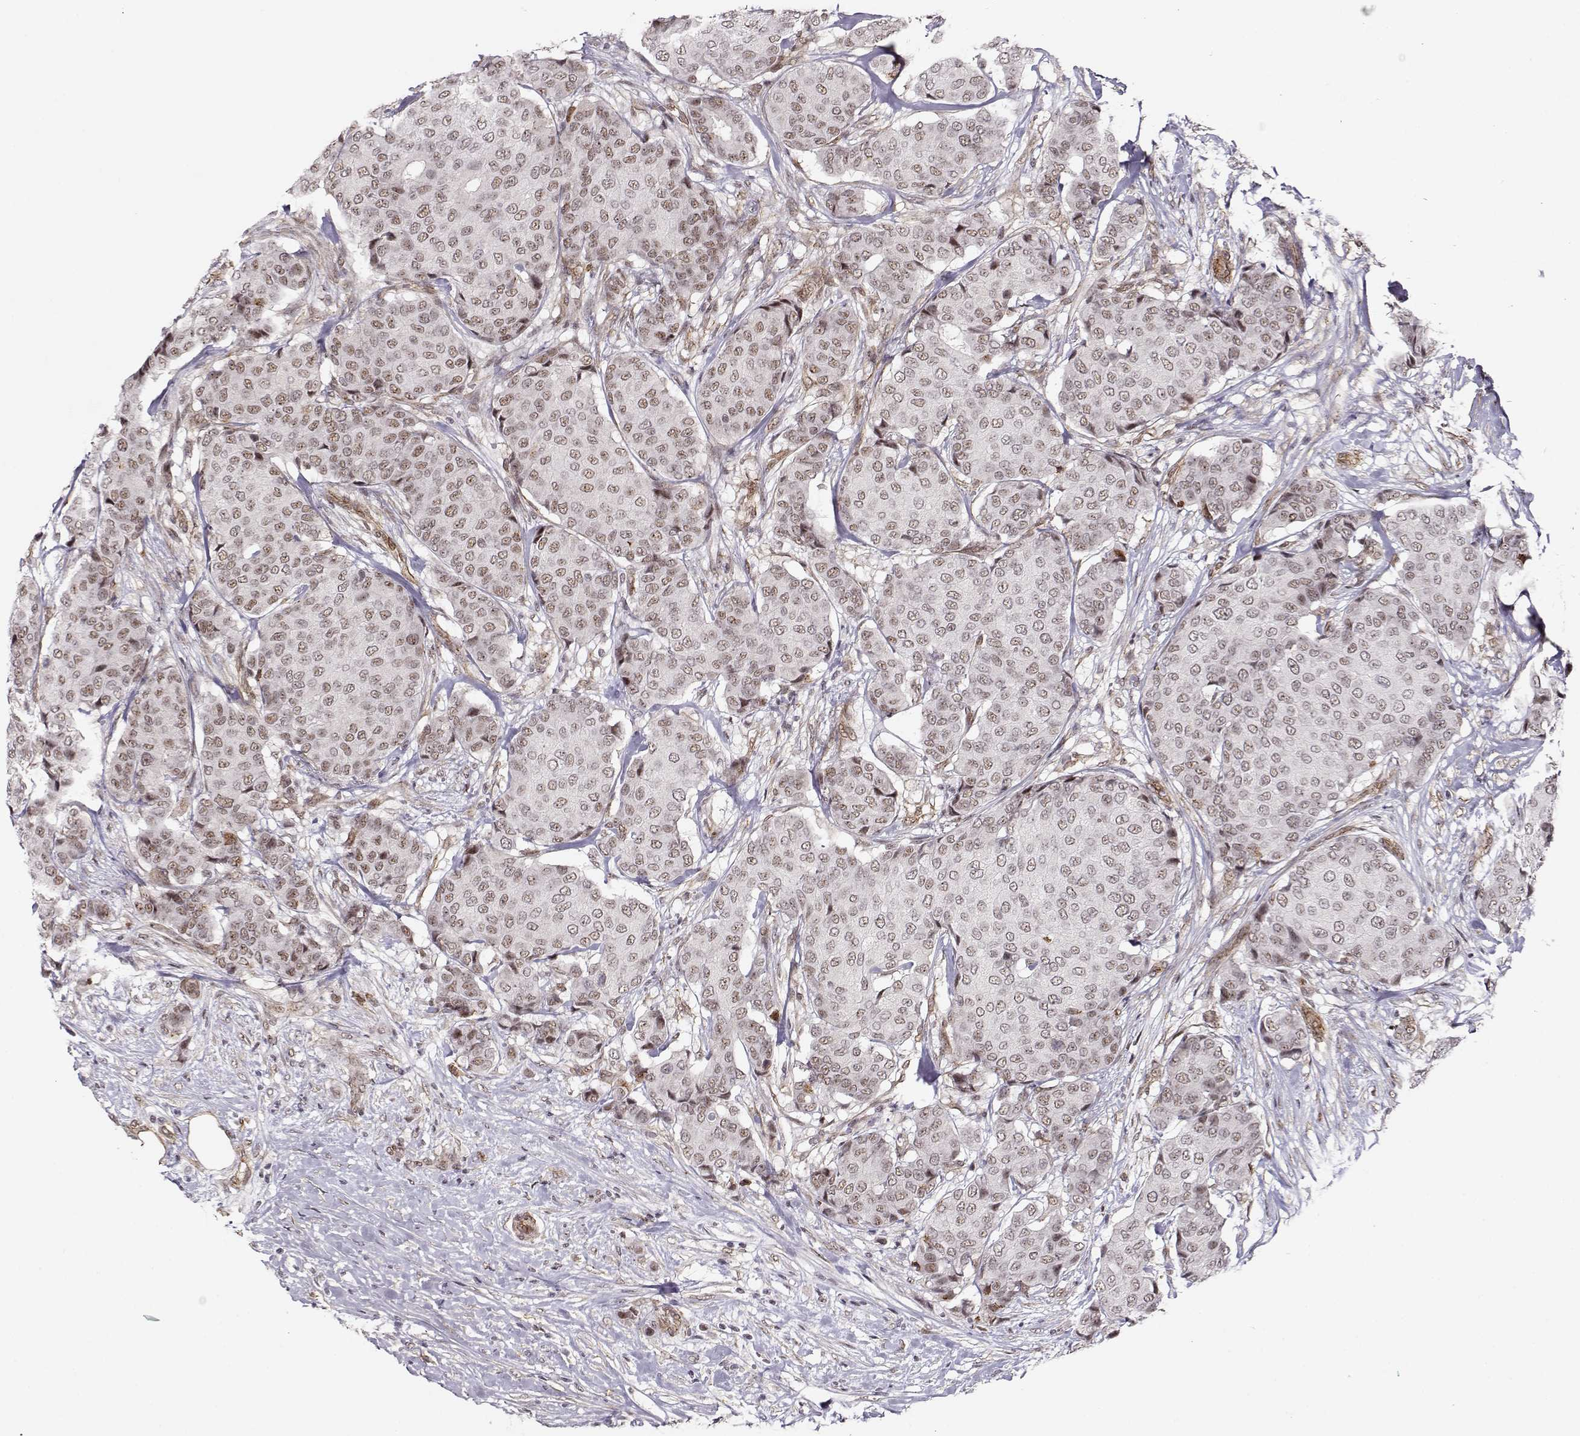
{"staining": {"intensity": "weak", "quantity": "25%-75%", "location": "nuclear"}, "tissue": "breast cancer", "cell_type": "Tumor cells", "image_type": "cancer", "snomed": [{"axis": "morphology", "description": "Duct carcinoma"}, {"axis": "topography", "description": "Breast"}], "caption": "Intraductal carcinoma (breast) stained with DAB immunohistochemistry demonstrates low levels of weak nuclear staining in approximately 25%-75% of tumor cells.", "gene": "CIR1", "patient": {"sex": "female", "age": 75}}